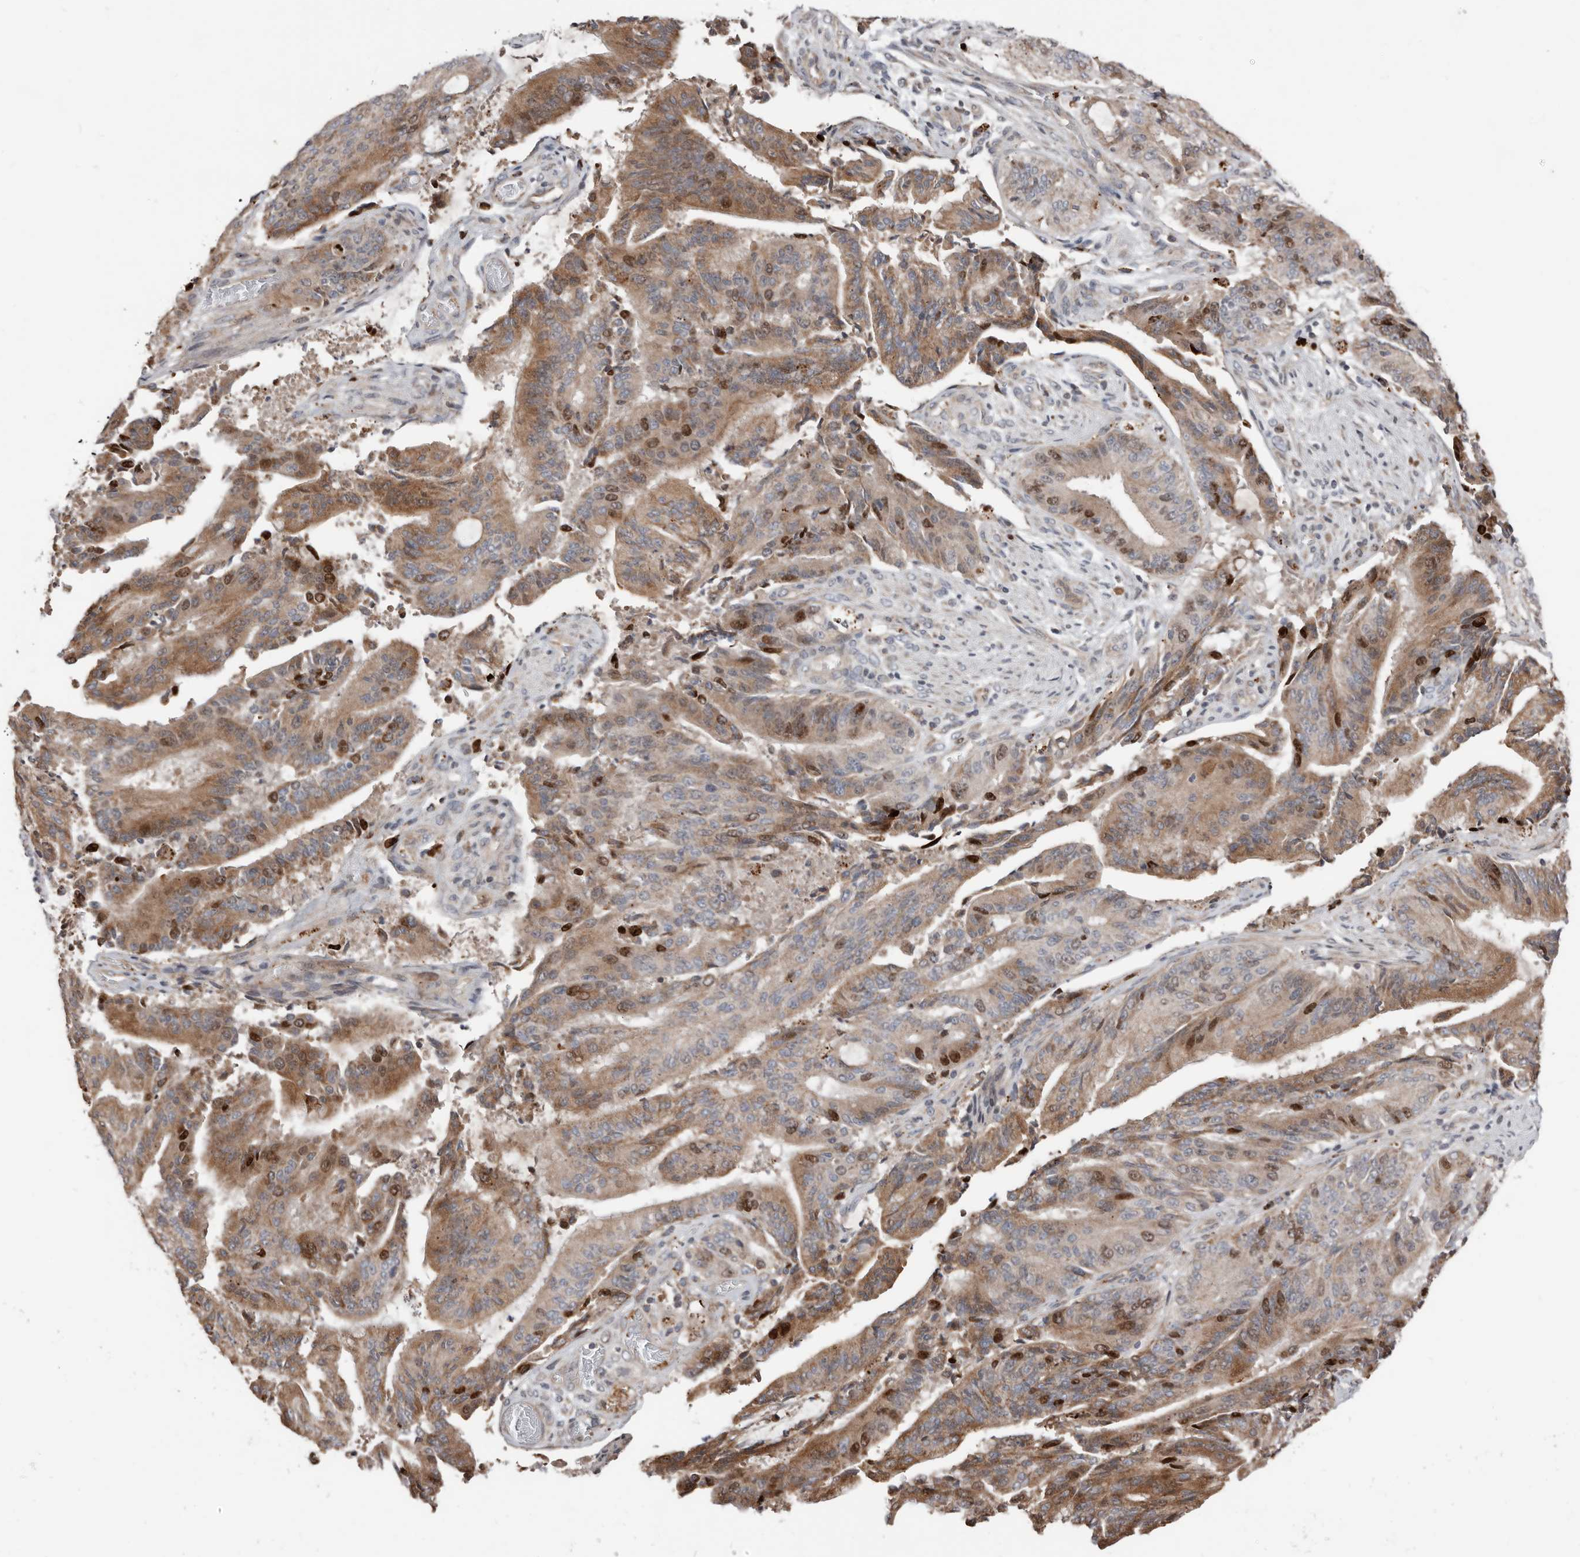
{"staining": {"intensity": "moderate", "quantity": ">75%", "location": "cytoplasmic/membranous,nuclear"}, "tissue": "liver cancer", "cell_type": "Tumor cells", "image_type": "cancer", "snomed": [{"axis": "morphology", "description": "Normal tissue, NOS"}, {"axis": "morphology", "description": "Cholangiocarcinoma"}, {"axis": "topography", "description": "Liver"}, {"axis": "topography", "description": "Peripheral nerve tissue"}], "caption": "Protein staining by IHC reveals moderate cytoplasmic/membranous and nuclear expression in about >75% of tumor cells in liver cancer.", "gene": "SMYD4", "patient": {"sex": "female", "age": 73}}